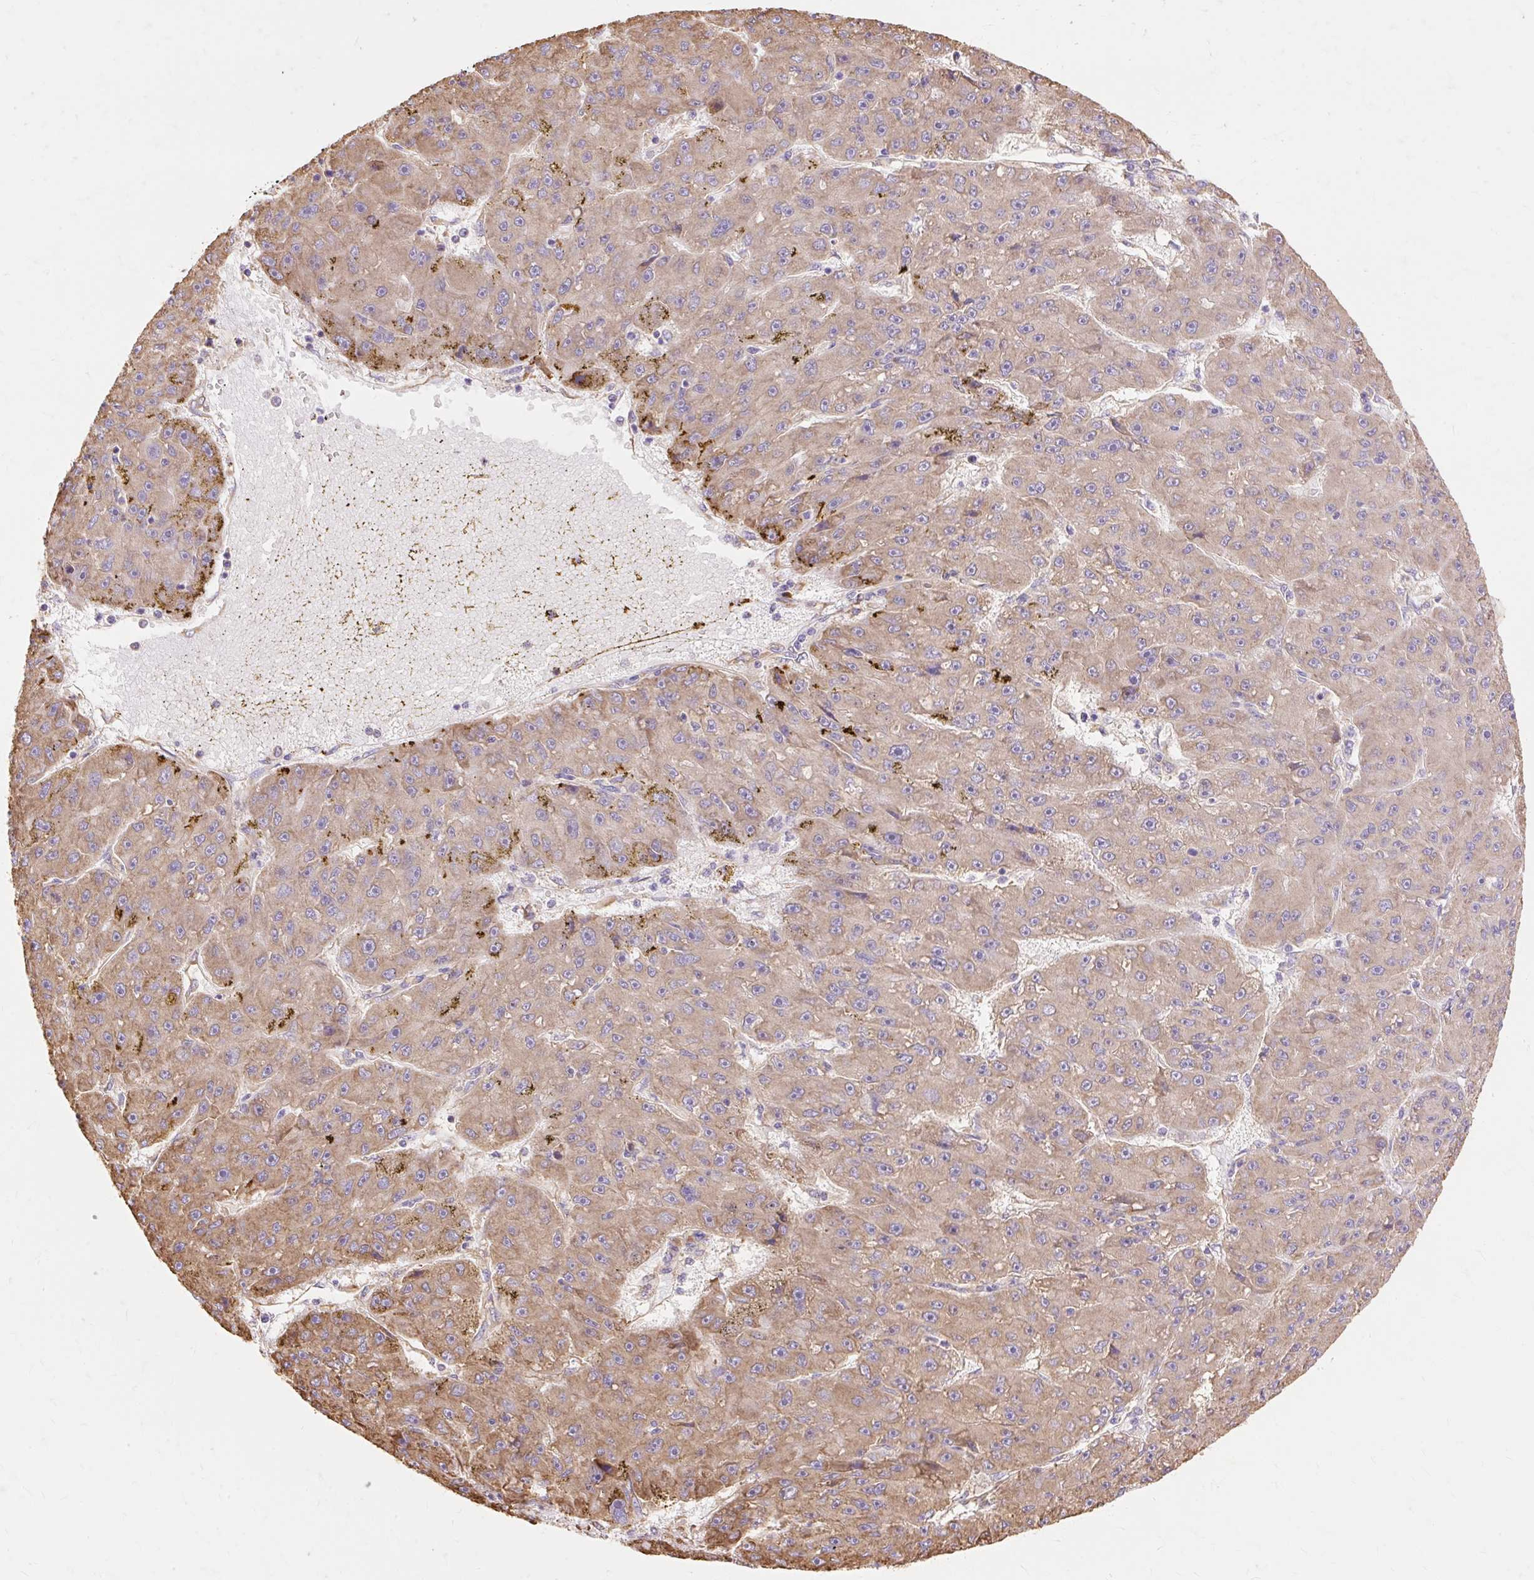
{"staining": {"intensity": "moderate", "quantity": "25%-75%", "location": "cytoplasmic/membranous"}, "tissue": "liver cancer", "cell_type": "Tumor cells", "image_type": "cancer", "snomed": [{"axis": "morphology", "description": "Carcinoma, Hepatocellular, NOS"}, {"axis": "topography", "description": "Liver"}], "caption": "Moderate cytoplasmic/membranous staining is present in about 25%-75% of tumor cells in hepatocellular carcinoma (liver).", "gene": "RPS17", "patient": {"sex": "male", "age": 67}}